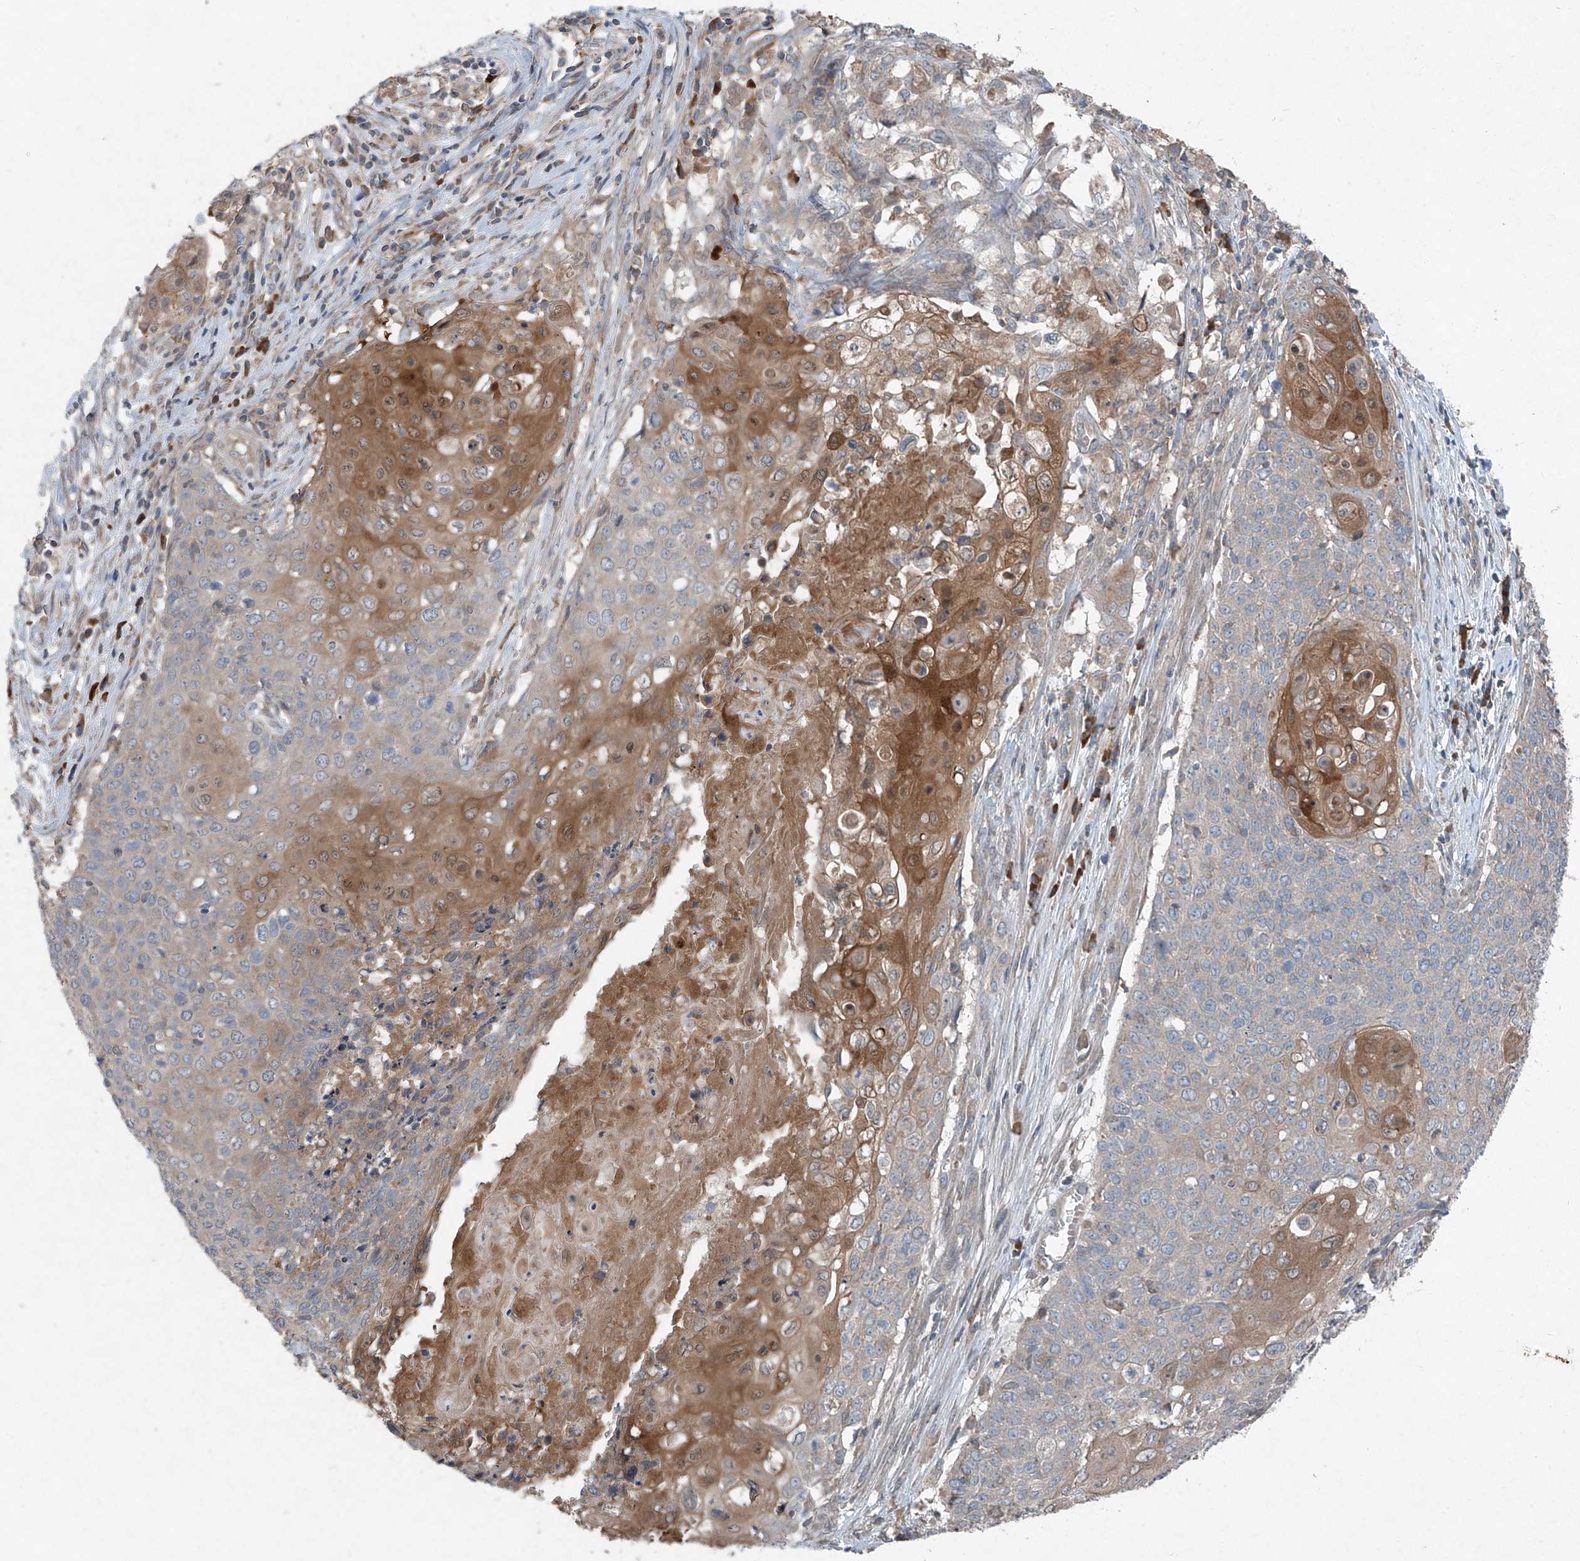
{"staining": {"intensity": "moderate", "quantity": "<25%", "location": "cytoplasmic/membranous"}, "tissue": "cervical cancer", "cell_type": "Tumor cells", "image_type": "cancer", "snomed": [{"axis": "morphology", "description": "Squamous cell carcinoma, NOS"}, {"axis": "topography", "description": "Cervix"}], "caption": "Immunohistochemistry staining of cervical cancer (squamous cell carcinoma), which exhibits low levels of moderate cytoplasmic/membranous expression in about <25% of tumor cells indicating moderate cytoplasmic/membranous protein staining. The staining was performed using DAB (brown) for protein detection and nuclei were counterstained in hematoxylin (blue).", "gene": "FOXRED2", "patient": {"sex": "female", "age": 39}}